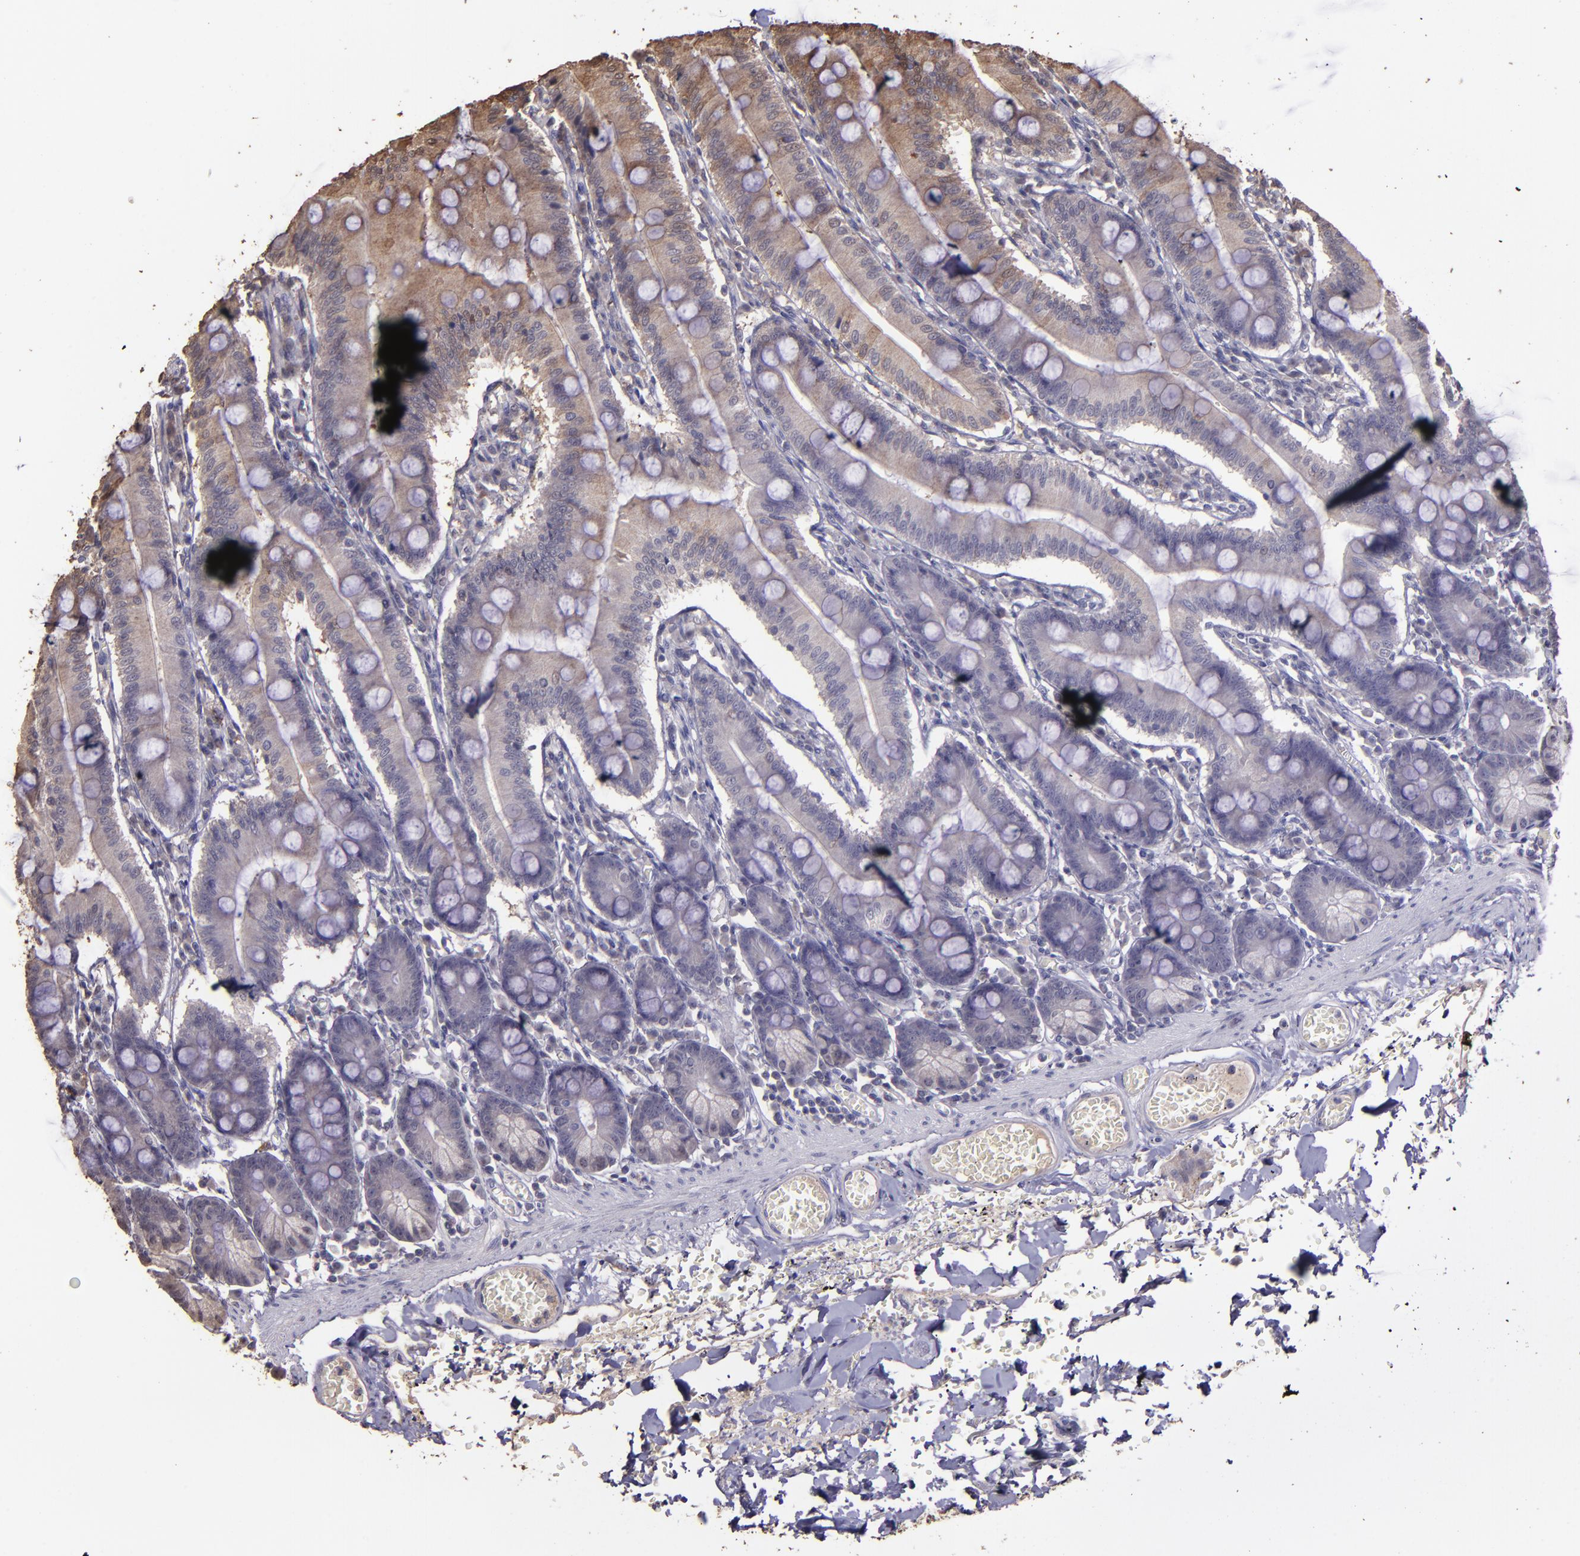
{"staining": {"intensity": "moderate", "quantity": ">75%", "location": "cytoplasmic/membranous"}, "tissue": "small intestine", "cell_type": "Glandular cells", "image_type": "normal", "snomed": [{"axis": "morphology", "description": "Normal tissue, NOS"}, {"axis": "topography", "description": "Small intestine"}], "caption": "Immunohistochemistry (IHC) of normal human small intestine demonstrates medium levels of moderate cytoplasmic/membranous staining in approximately >75% of glandular cells.", "gene": "SERPINF2", "patient": {"sex": "male", "age": 71}}